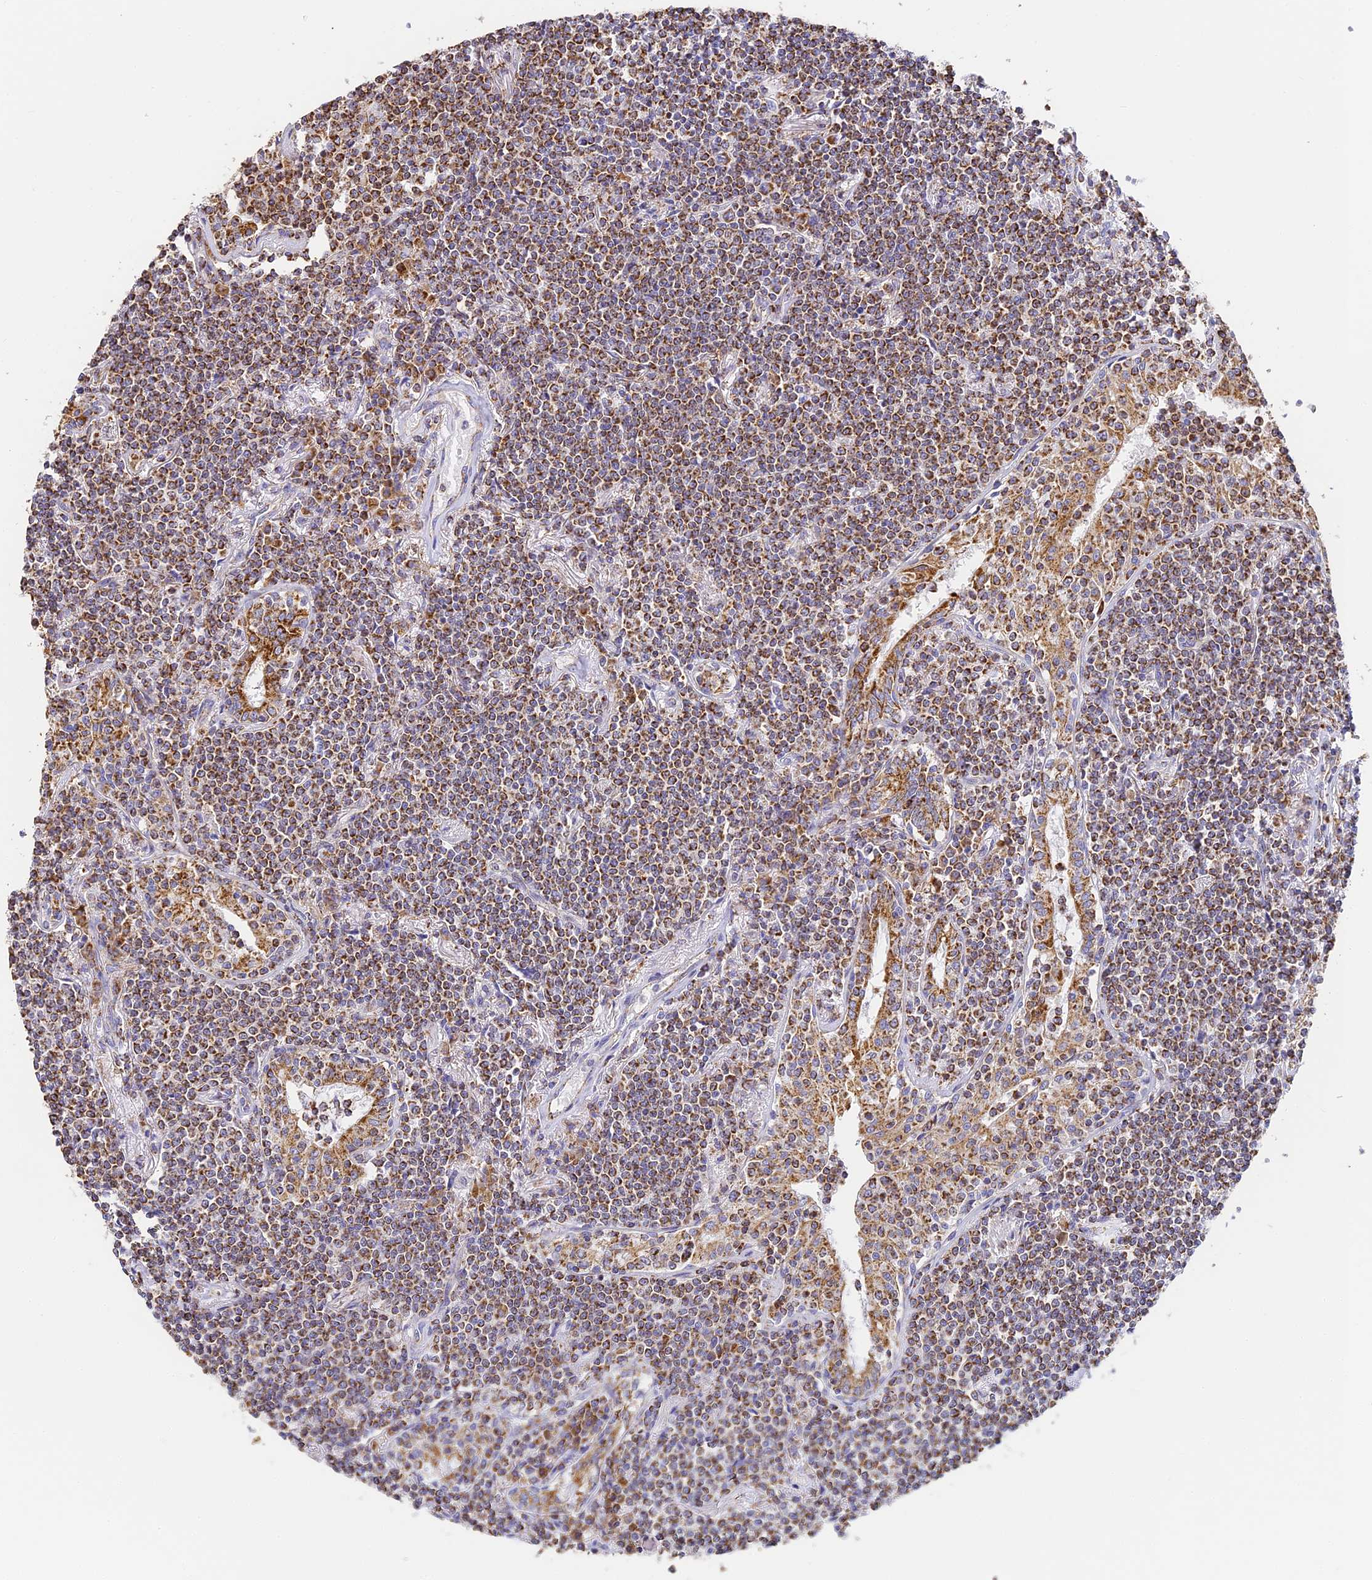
{"staining": {"intensity": "strong", "quantity": ">75%", "location": "cytoplasmic/membranous"}, "tissue": "lymphoma", "cell_type": "Tumor cells", "image_type": "cancer", "snomed": [{"axis": "morphology", "description": "Malignant lymphoma, non-Hodgkin's type, Low grade"}, {"axis": "topography", "description": "Lung"}], "caption": "Immunohistochemical staining of low-grade malignant lymphoma, non-Hodgkin's type shows strong cytoplasmic/membranous protein staining in about >75% of tumor cells.", "gene": "COX6C", "patient": {"sex": "female", "age": 71}}